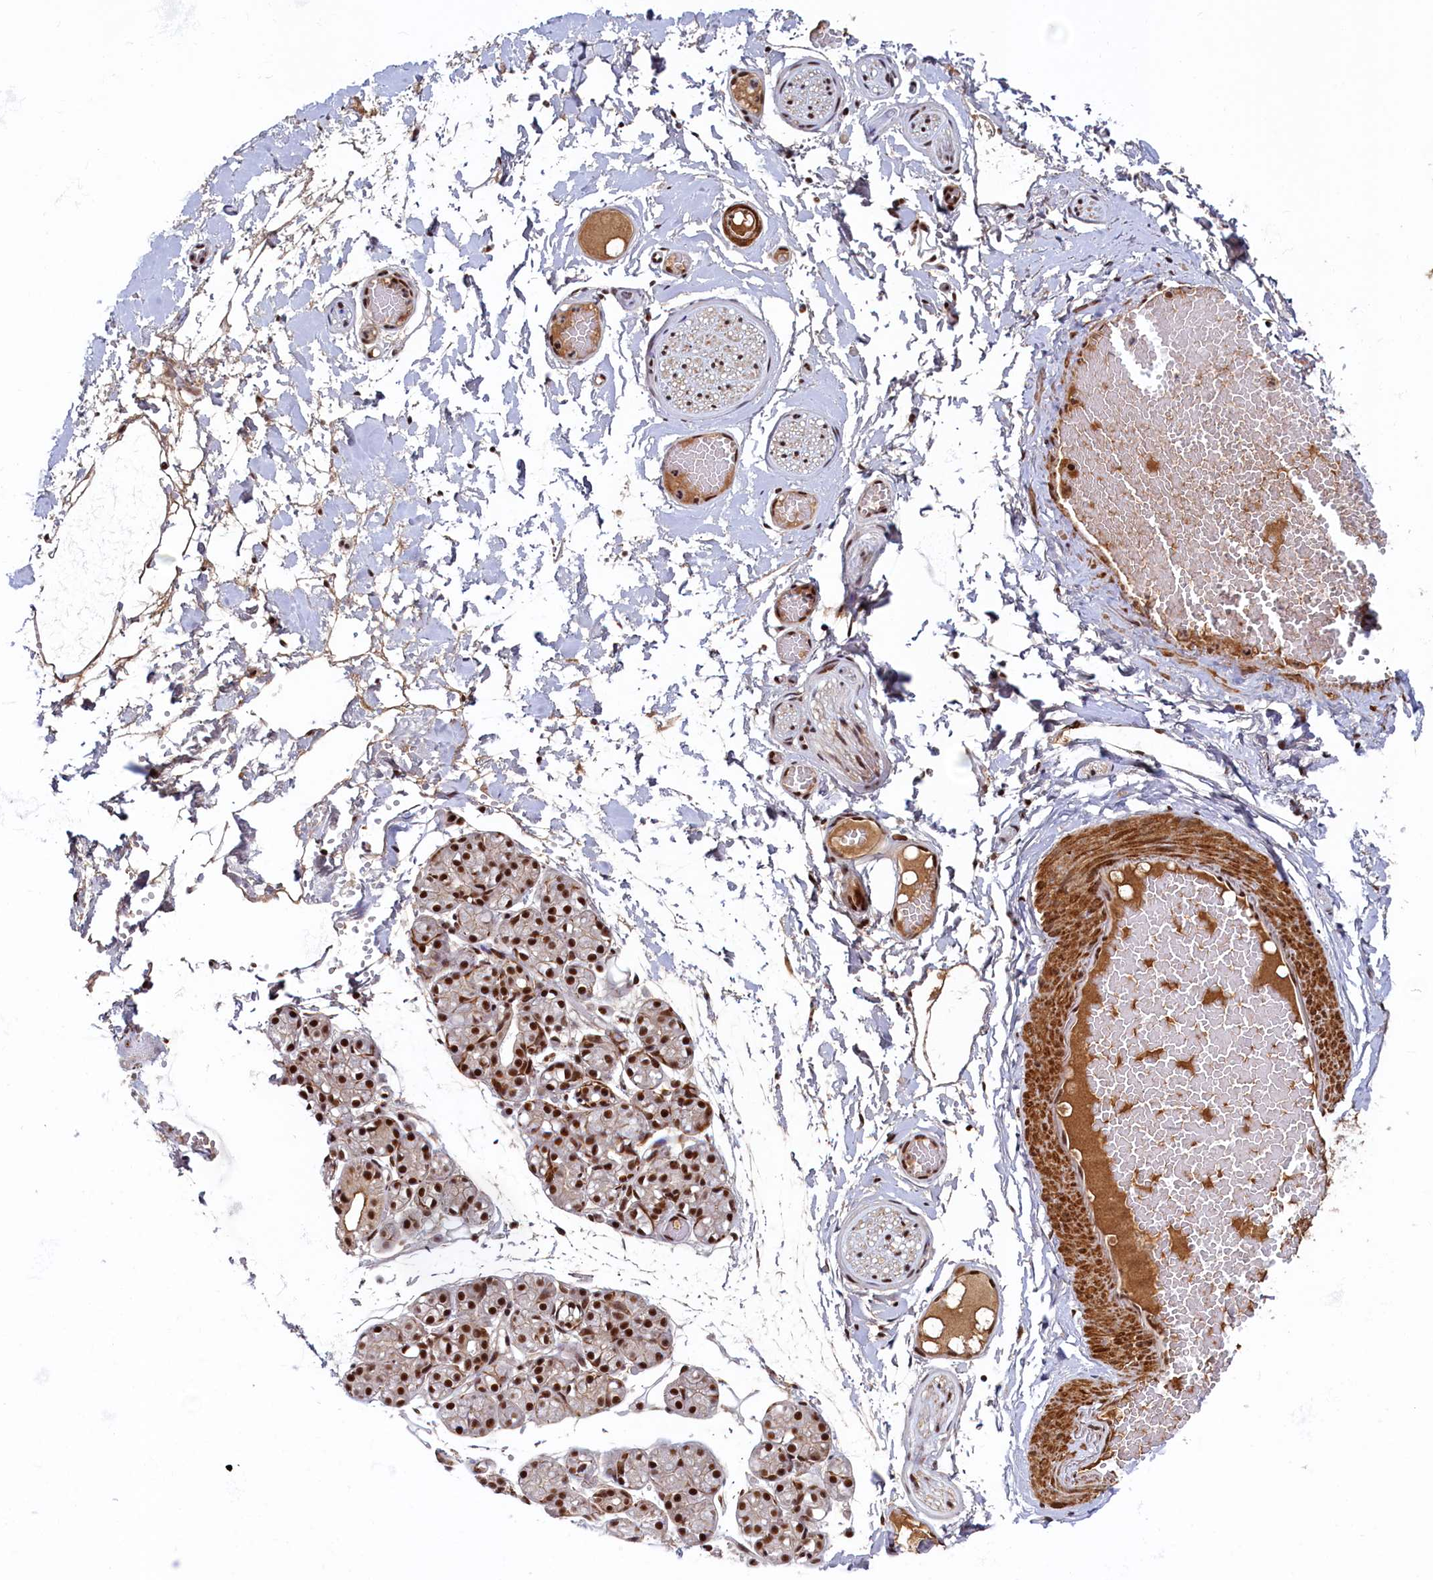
{"staining": {"intensity": "strong", "quantity": ">75%", "location": "nuclear"}, "tissue": "salivary gland", "cell_type": "Glandular cells", "image_type": "normal", "snomed": [{"axis": "morphology", "description": "Normal tissue, NOS"}, {"axis": "topography", "description": "Salivary gland"}], "caption": "This is a photomicrograph of immunohistochemistry staining of benign salivary gland, which shows strong staining in the nuclear of glandular cells.", "gene": "ZC3H18", "patient": {"sex": "male", "age": 63}}